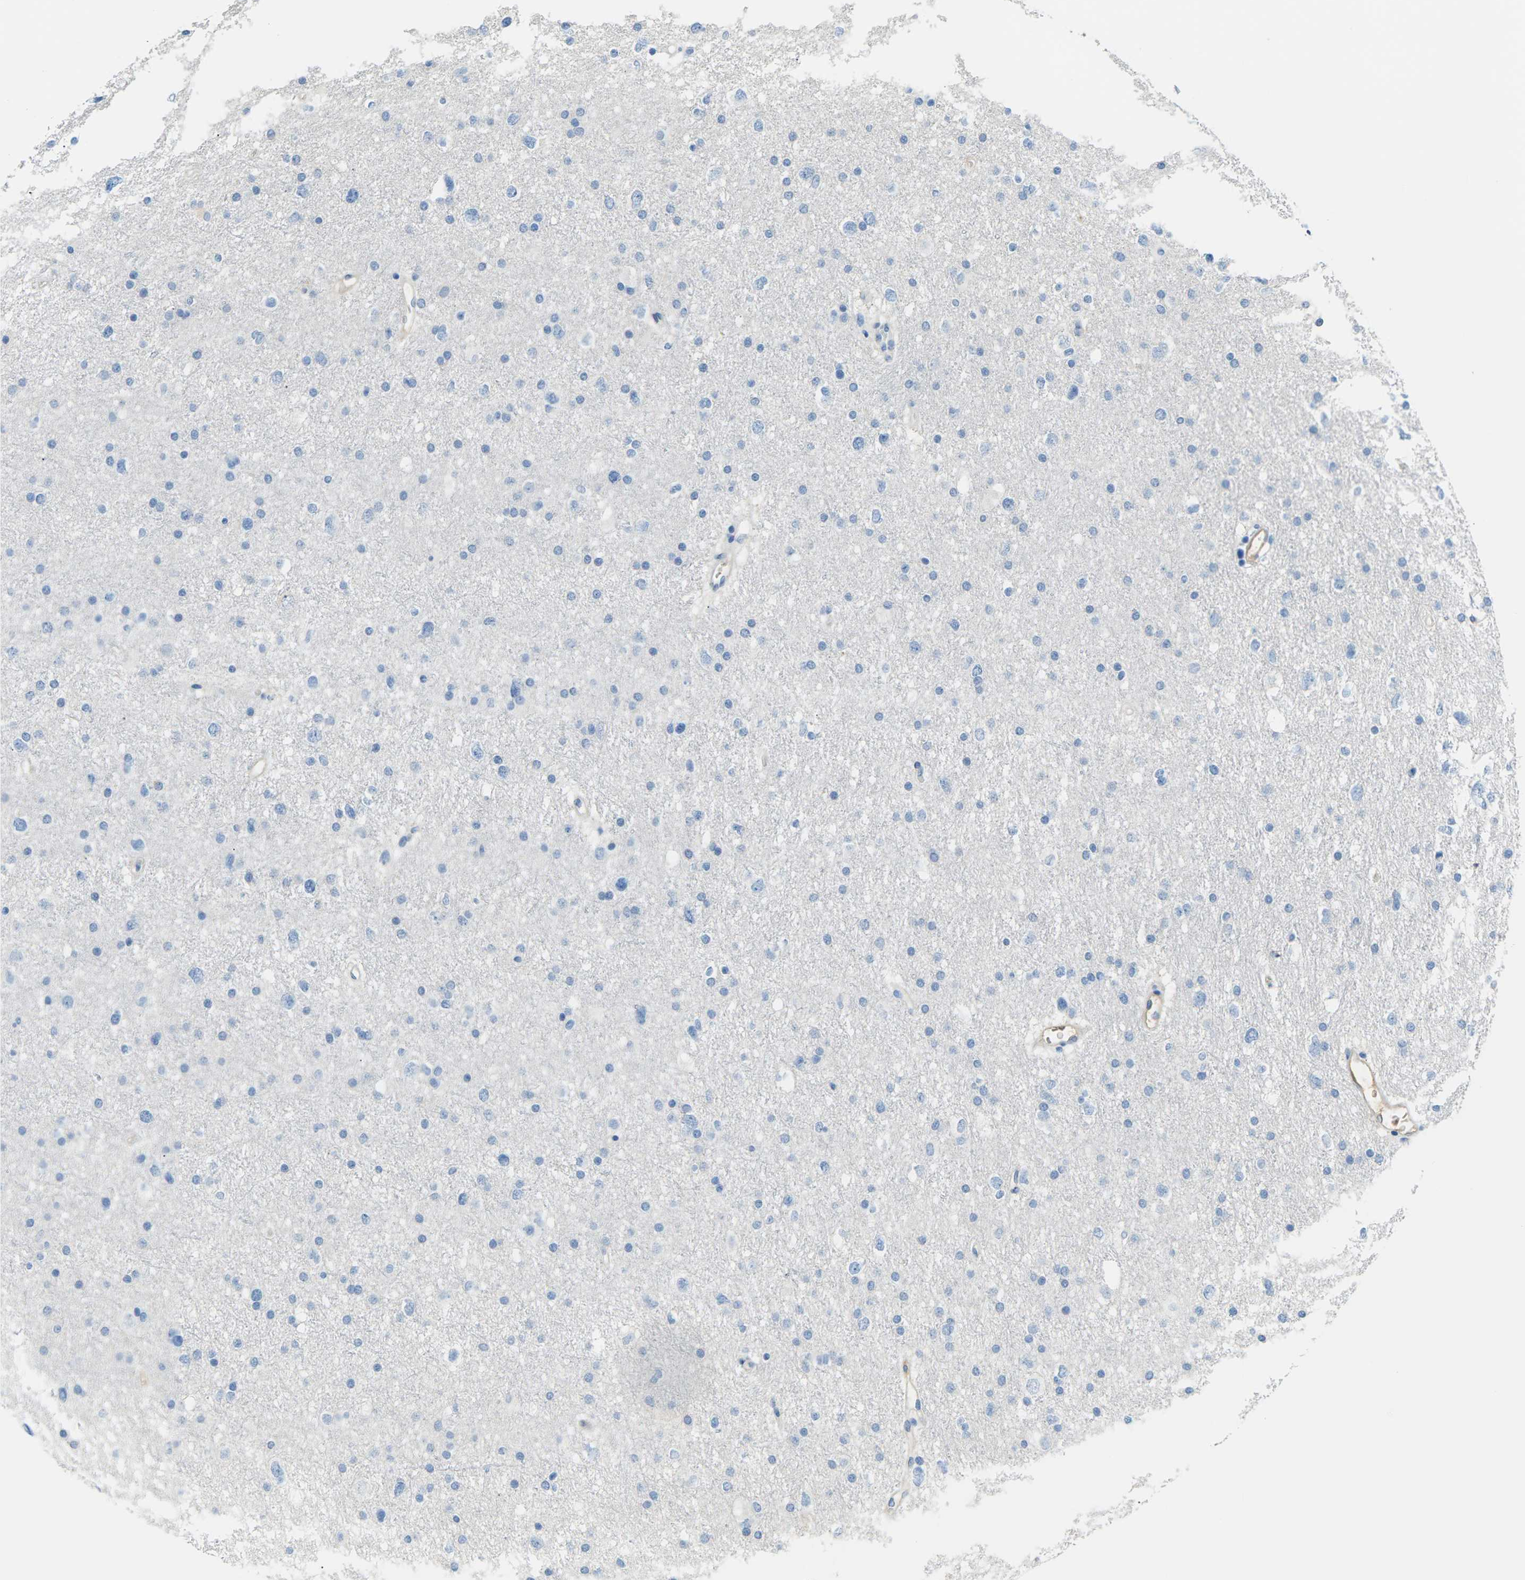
{"staining": {"intensity": "negative", "quantity": "none", "location": "none"}, "tissue": "glioma", "cell_type": "Tumor cells", "image_type": "cancer", "snomed": [{"axis": "morphology", "description": "Glioma, malignant, Low grade"}, {"axis": "topography", "description": "Brain"}], "caption": "Tumor cells show no significant protein expression in glioma.", "gene": "CFI", "patient": {"sex": "female", "age": 37}}